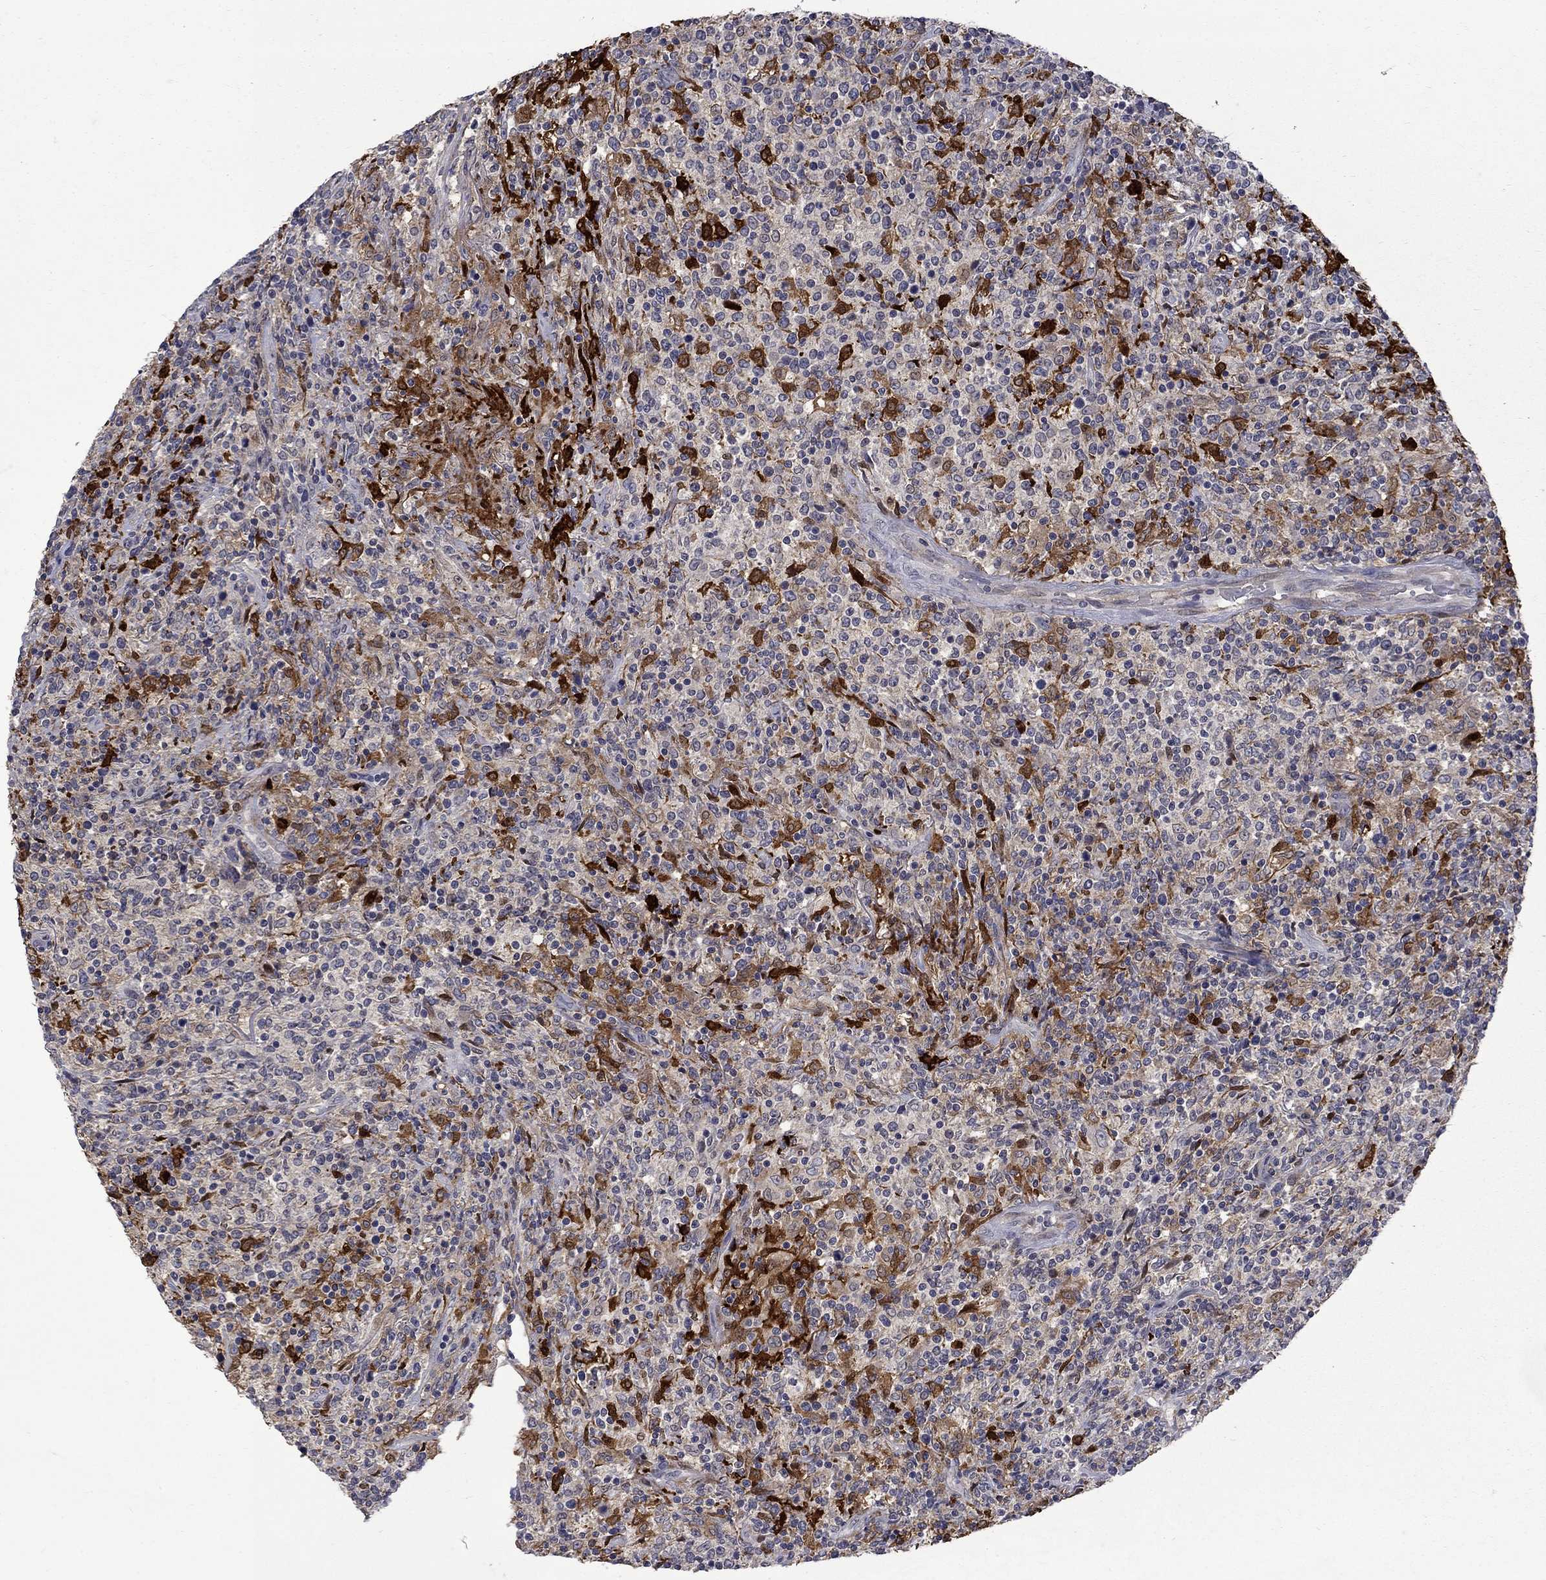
{"staining": {"intensity": "weak", "quantity": "25%-75%", "location": "cytoplasmic/membranous"}, "tissue": "lymphoma", "cell_type": "Tumor cells", "image_type": "cancer", "snomed": [{"axis": "morphology", "description": "Malignant lymphoma, non-Hodgkin's type, High grade"}, {"axis": "topography", "description": "Lung"}], "caption": "The image demonstrates staining of malignant lymphoma, non-Hodgkin's type (high-grade), revealing weak cytoplasmic/membranous protein expression (brown color) within tumor cells.", "gene": "PCBP3", "patient": {"sex": "male", "age": 79}}